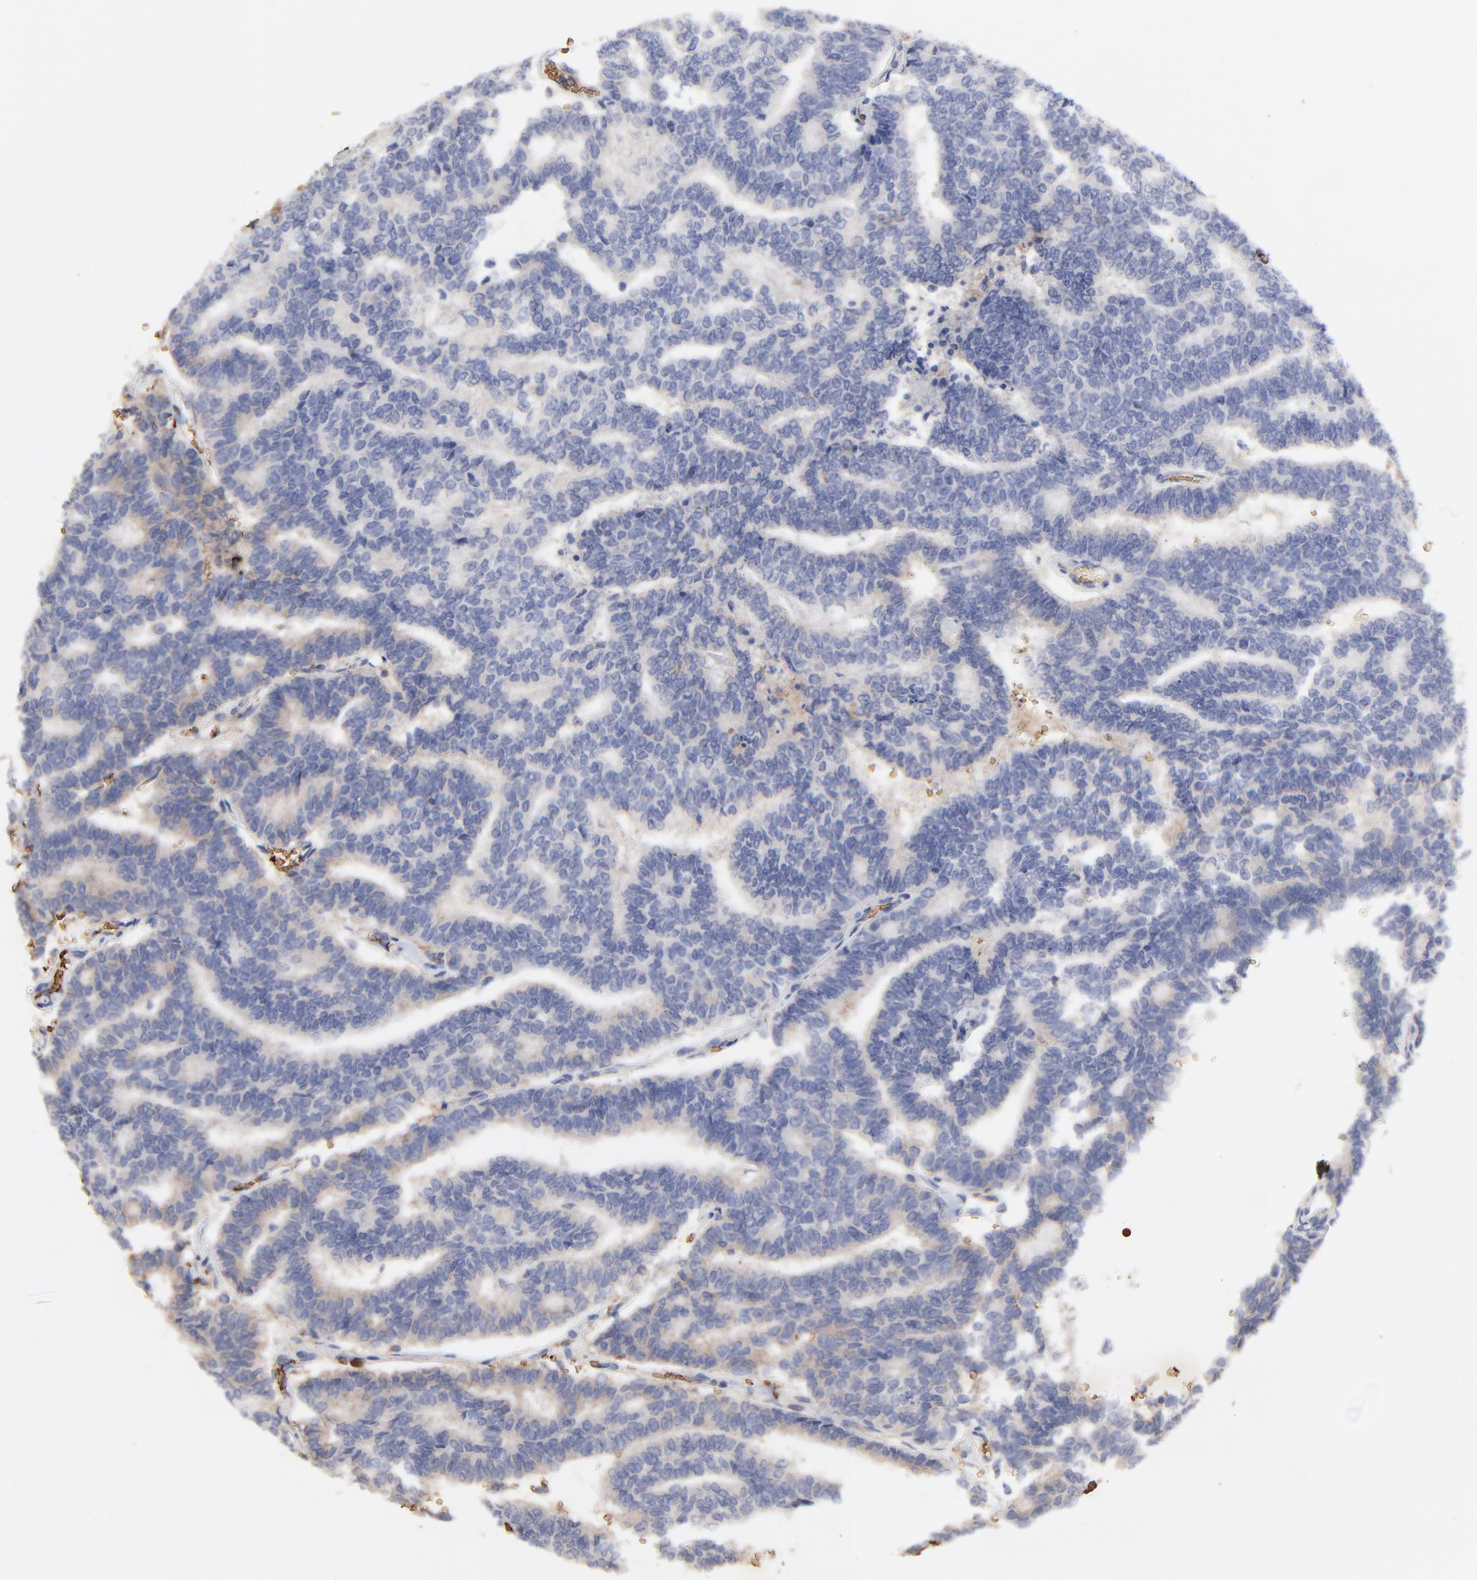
{"staining": {"intensity": "weak", "quantity": ">75%", "location": "cytoplasmic/membranous"}, "tissue": "thyroid cancer", "cell_type": "Tumor cells", "image_type": "cancer", "snomed": [{"axis": "morphology", "description": "Papillary adenocarcinoma, NOS"}, {"axis": "topography", "description": "Thyroid gland"}], "caption": "Immunohistochemistry image of neoplastic tissue: thyroid cancer (papillary adenocarcinoma) stained using immunohistochemistry demonstrates low levels of weak protein expression localized specifically in the cytoplasmic/membranous of tumor cells, appearing as a cytoplasmic/membranous brown color.", "gene": "PAG1", "patient": {"sex": "female", "age": 35}}